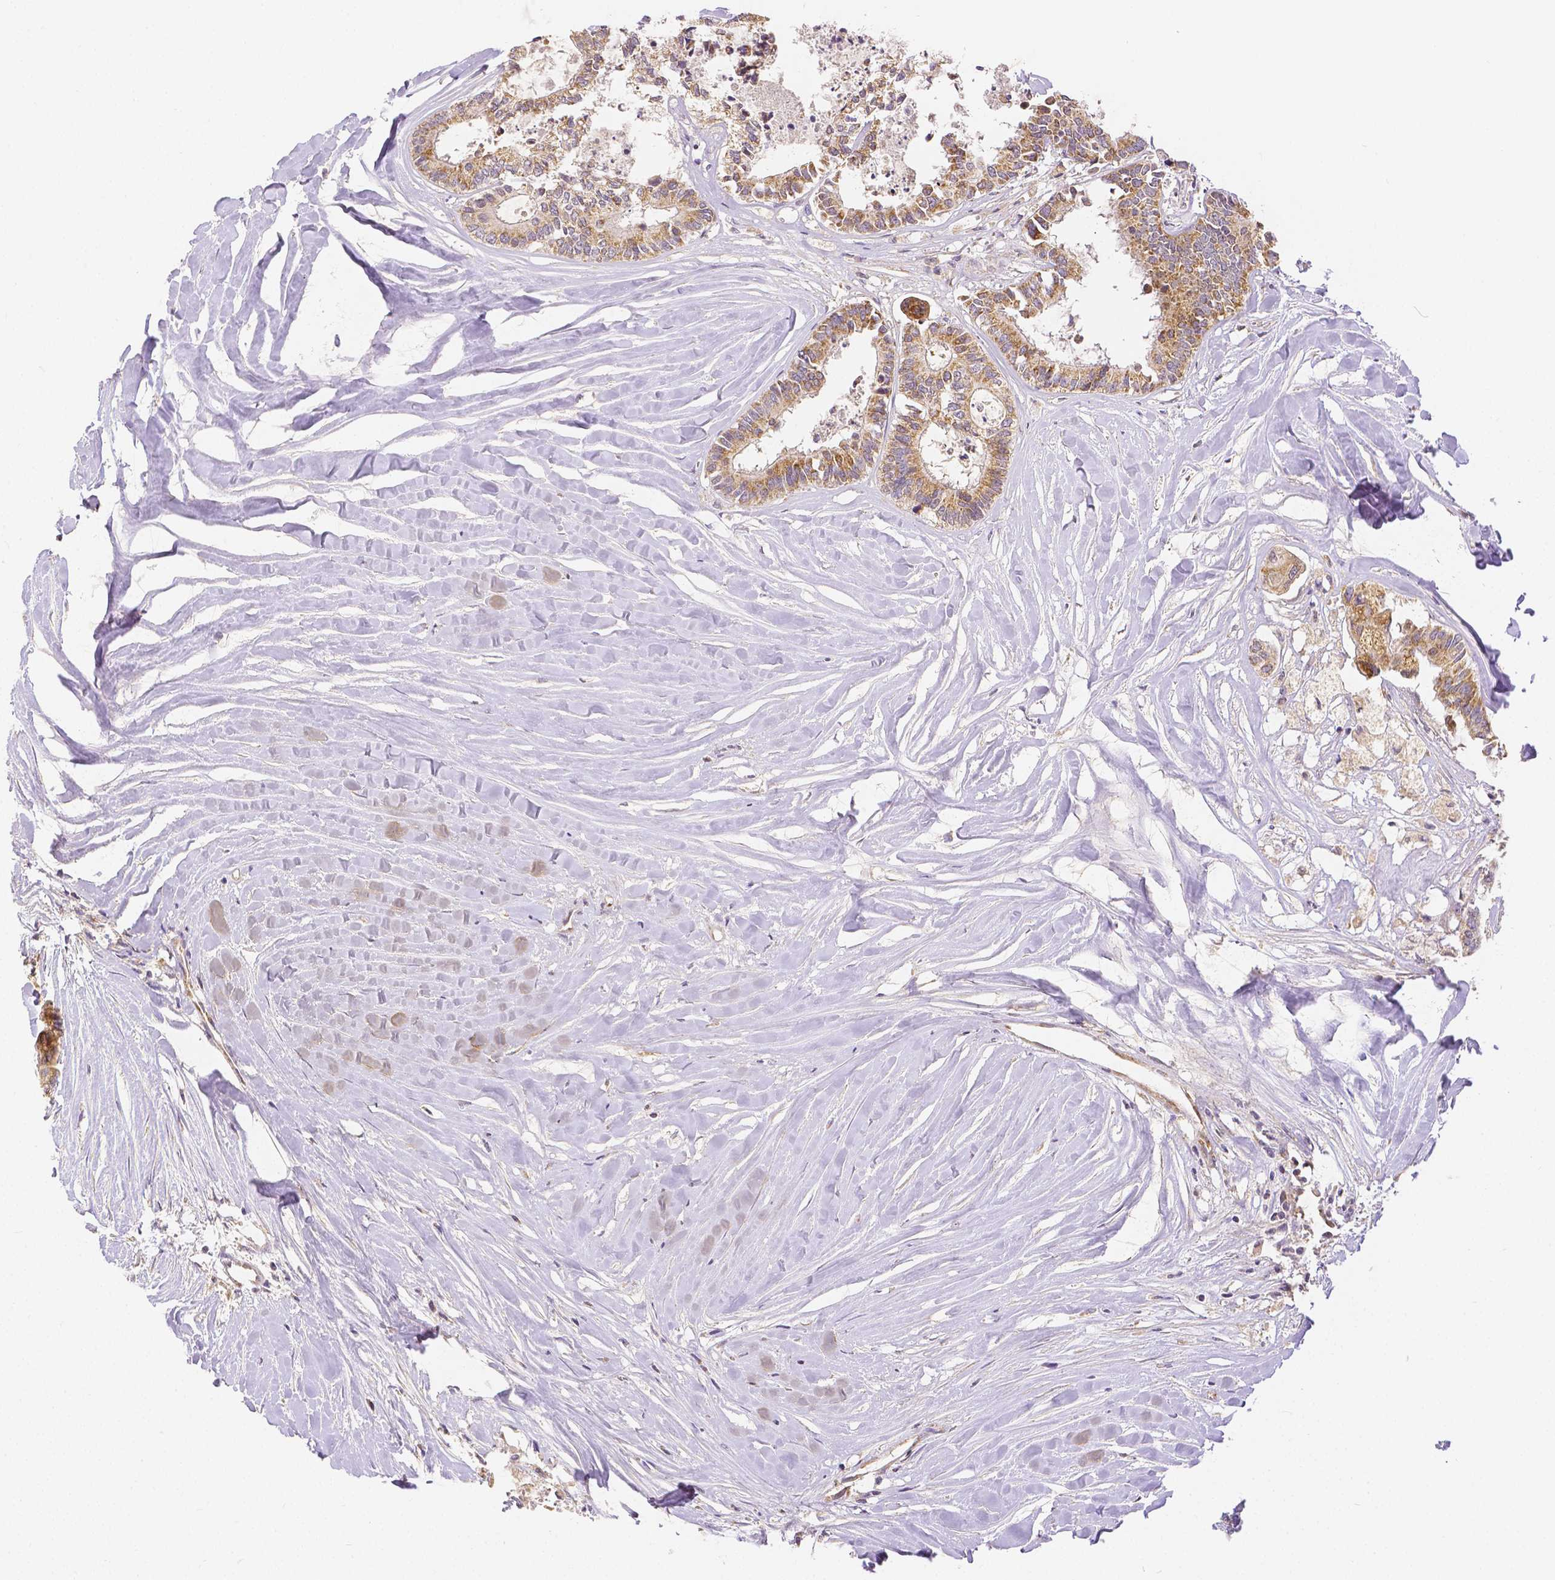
{"staining": {"intensity": "moderate", "quantity": ">75%", "location": "cytoplasmic/membranous"}, "tissue": "colorectal cancer", "cell_type": "Tumor cells", "image_type": "cancer", "snomed": [{"axis": "morphology", "description": "Adenocarcinoma, NOS"}, {"axis": "topography", "description": "Colon"}, {"axis": "topography", "description": "Rectum"}], "caption": "Colorectal adenocarcinoma was stained to show a protein in brown. There is medium levels of moderate cytoplasmic/membranous expression in approximately >75% of tumor cells.", "gene": "RHOT1", "patient": {"sex": "male", "age": 57}}